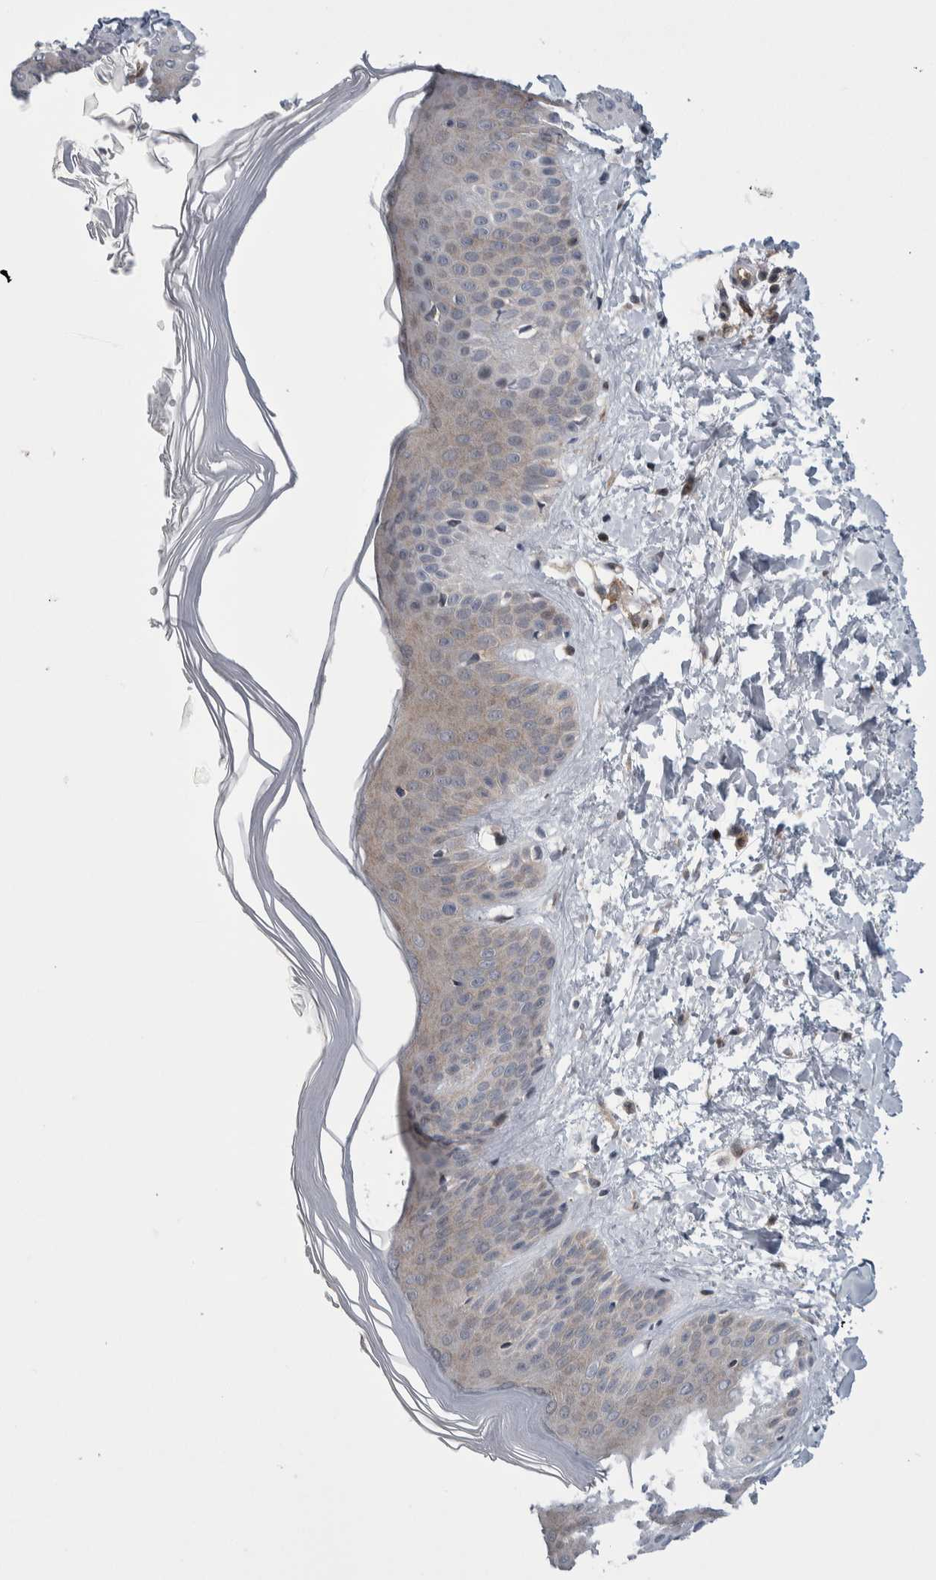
{"staining": {"intensity": "negative", "quantity": "none", "location": "none"}, "tissue": "skin", "cell_type": "Fibroblasts", "image_type": "normal", "snomed": [{"axis": "morphology", "description": "Normal tissue, NOS"}, {"axis": "morphology", "description": "Malignant melanoma, Metastatic site"}, {"axis": "topography", "description": "Skin"}], "caption": "Fibroblasts show no significant expression in normal skin. (DAB (3,3'-diaminobenzidine) IHC with hematoxylin counter stain).", "gene": "PTPA", "patient": {"sex": "male", "age": 41}}